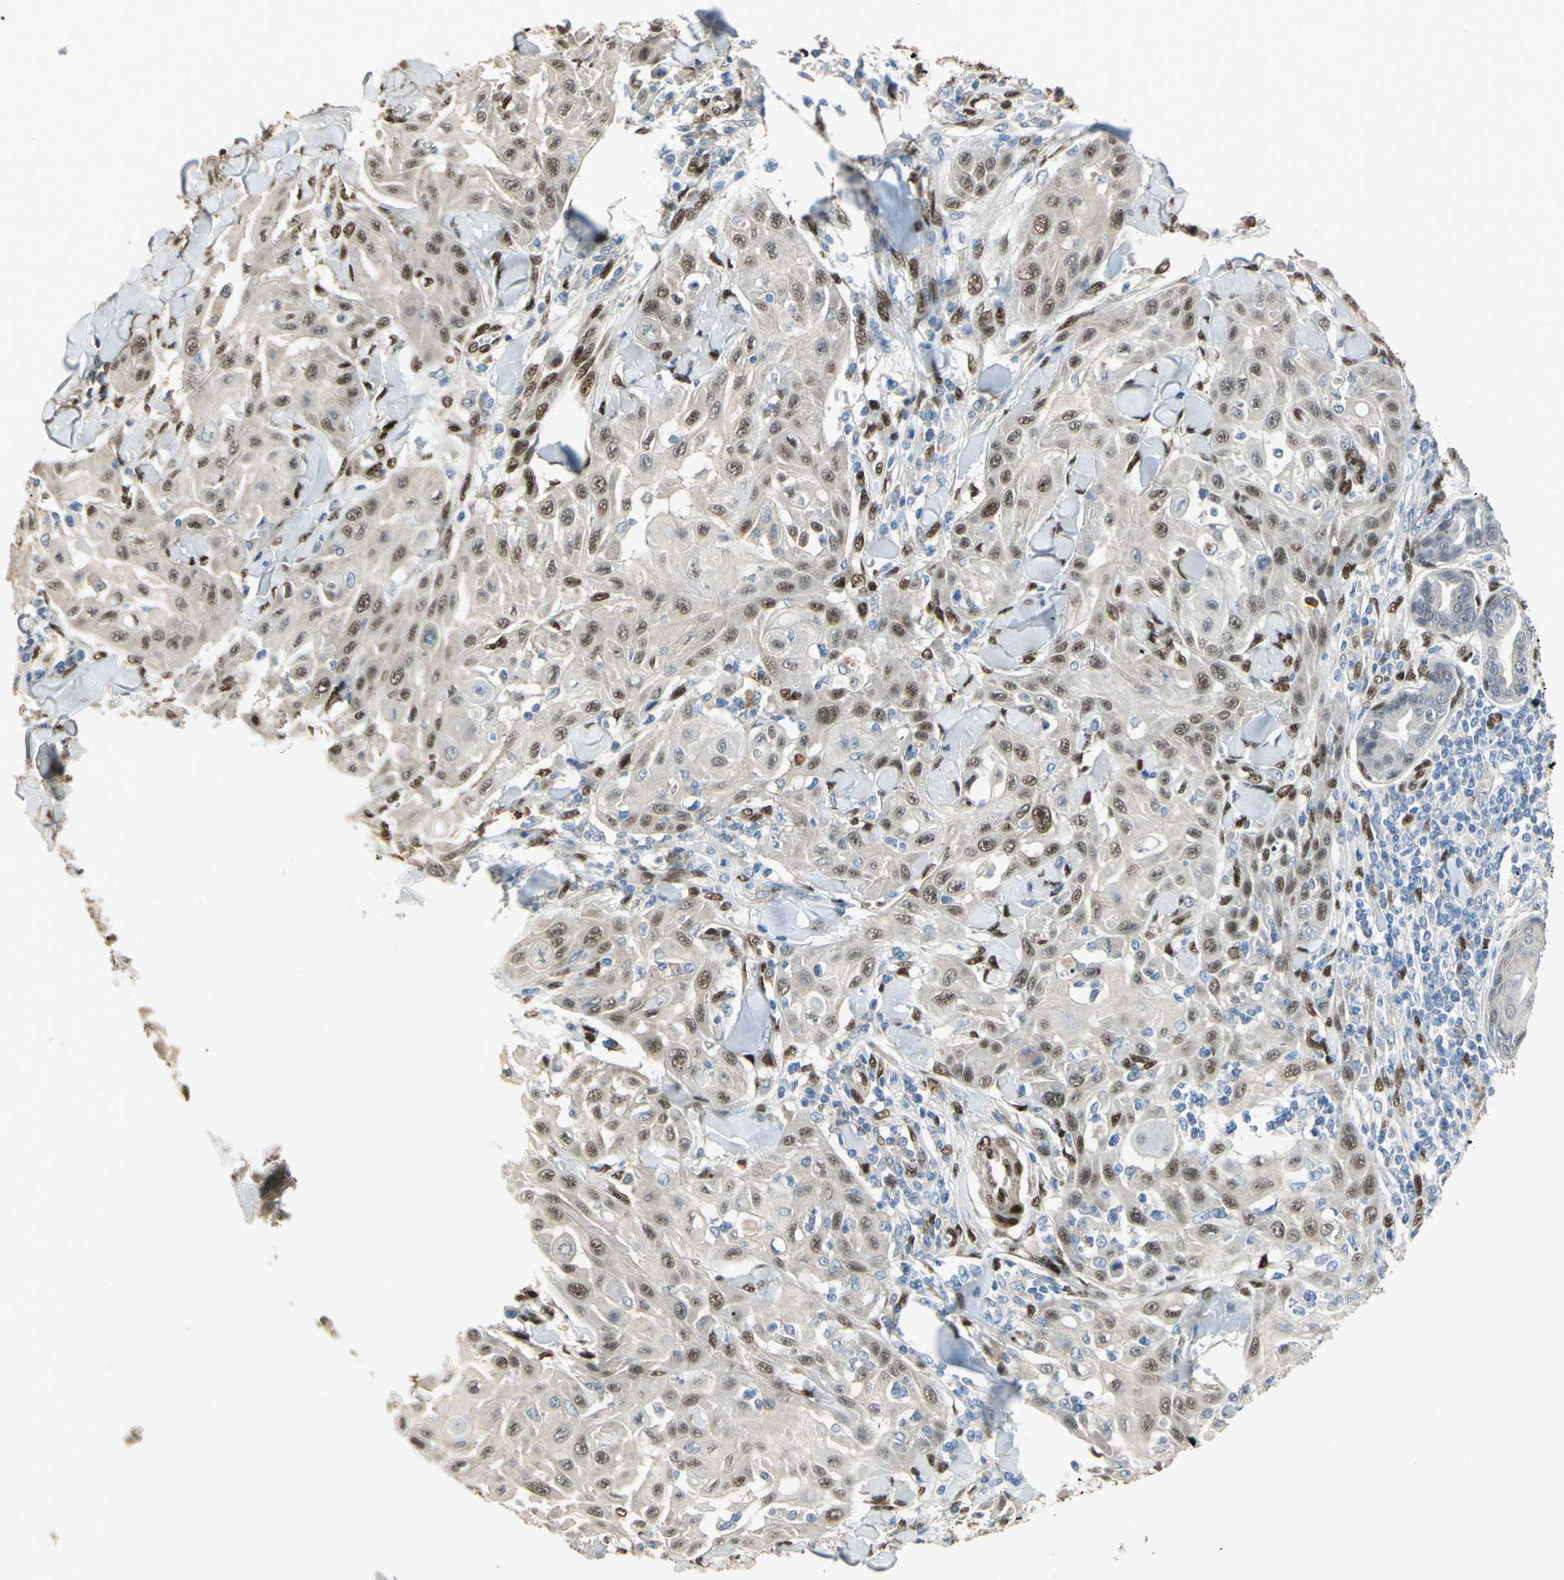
{"staining": {"intensity": "moderate", "quantity": ">75%", "location": "cytoplasmic/membranous,nuclear"}, "tissue": "skin cancer", "cell_type": "Tumor cells", "image_type": "cancer", "snomed": [{"axis": "morphology", "description": "Squamous cell carcinoma, NOS"}, {"axis": "topography", "description": "Skin"}], "caption": "A brown stain shows moderate cytoplasmic/membranous and nuclear positivity of a protein in human skin cancer tumor cells.", "gene": "RBFOX2", "patient": {"sex": "male", "age": 24}}